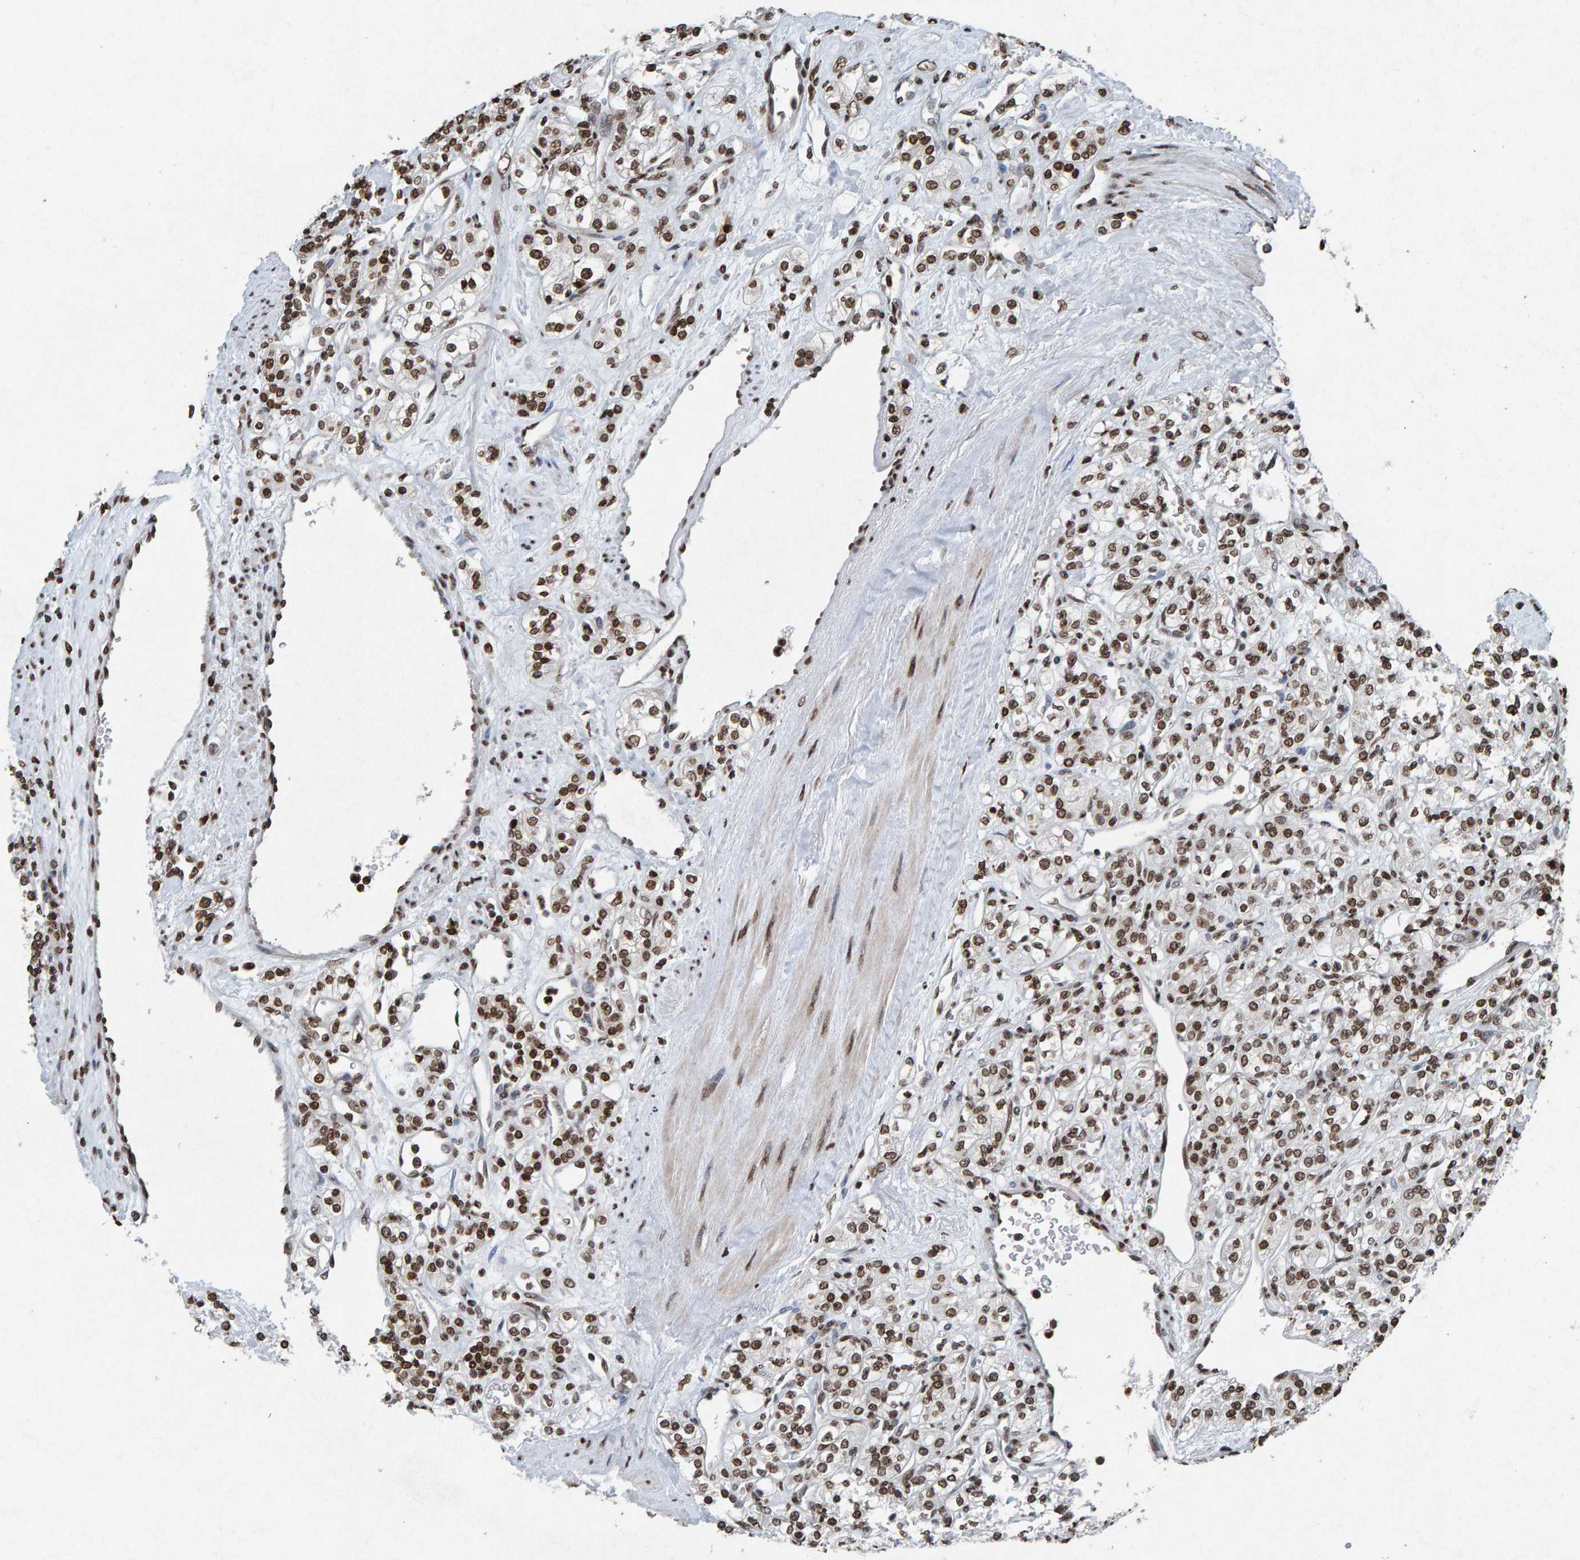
{"staining": {"intensity": "moderate", "quantity": ">75%", "location": "nuclear"}, "tissue": "renal cancer", "cell_type": "Tumor cells", "image_type": "cancer", "snomed": [{"axis": "morphology", "description": "Adenocarcinoma, NOS"}, {"axis": "topography", "description": "Kidney"}], "caption": "Immunohistochemical staining of renal cancer exhibits medium levels of moderate nuclear expression in about >75% of tumor cells. (Stains: DAB in brown, nuclei in blue, Microscopy: brightfield microscopy at high magnification).", "gene": "H2AZ1", "patient": {"sex": "male", "age": 77}}